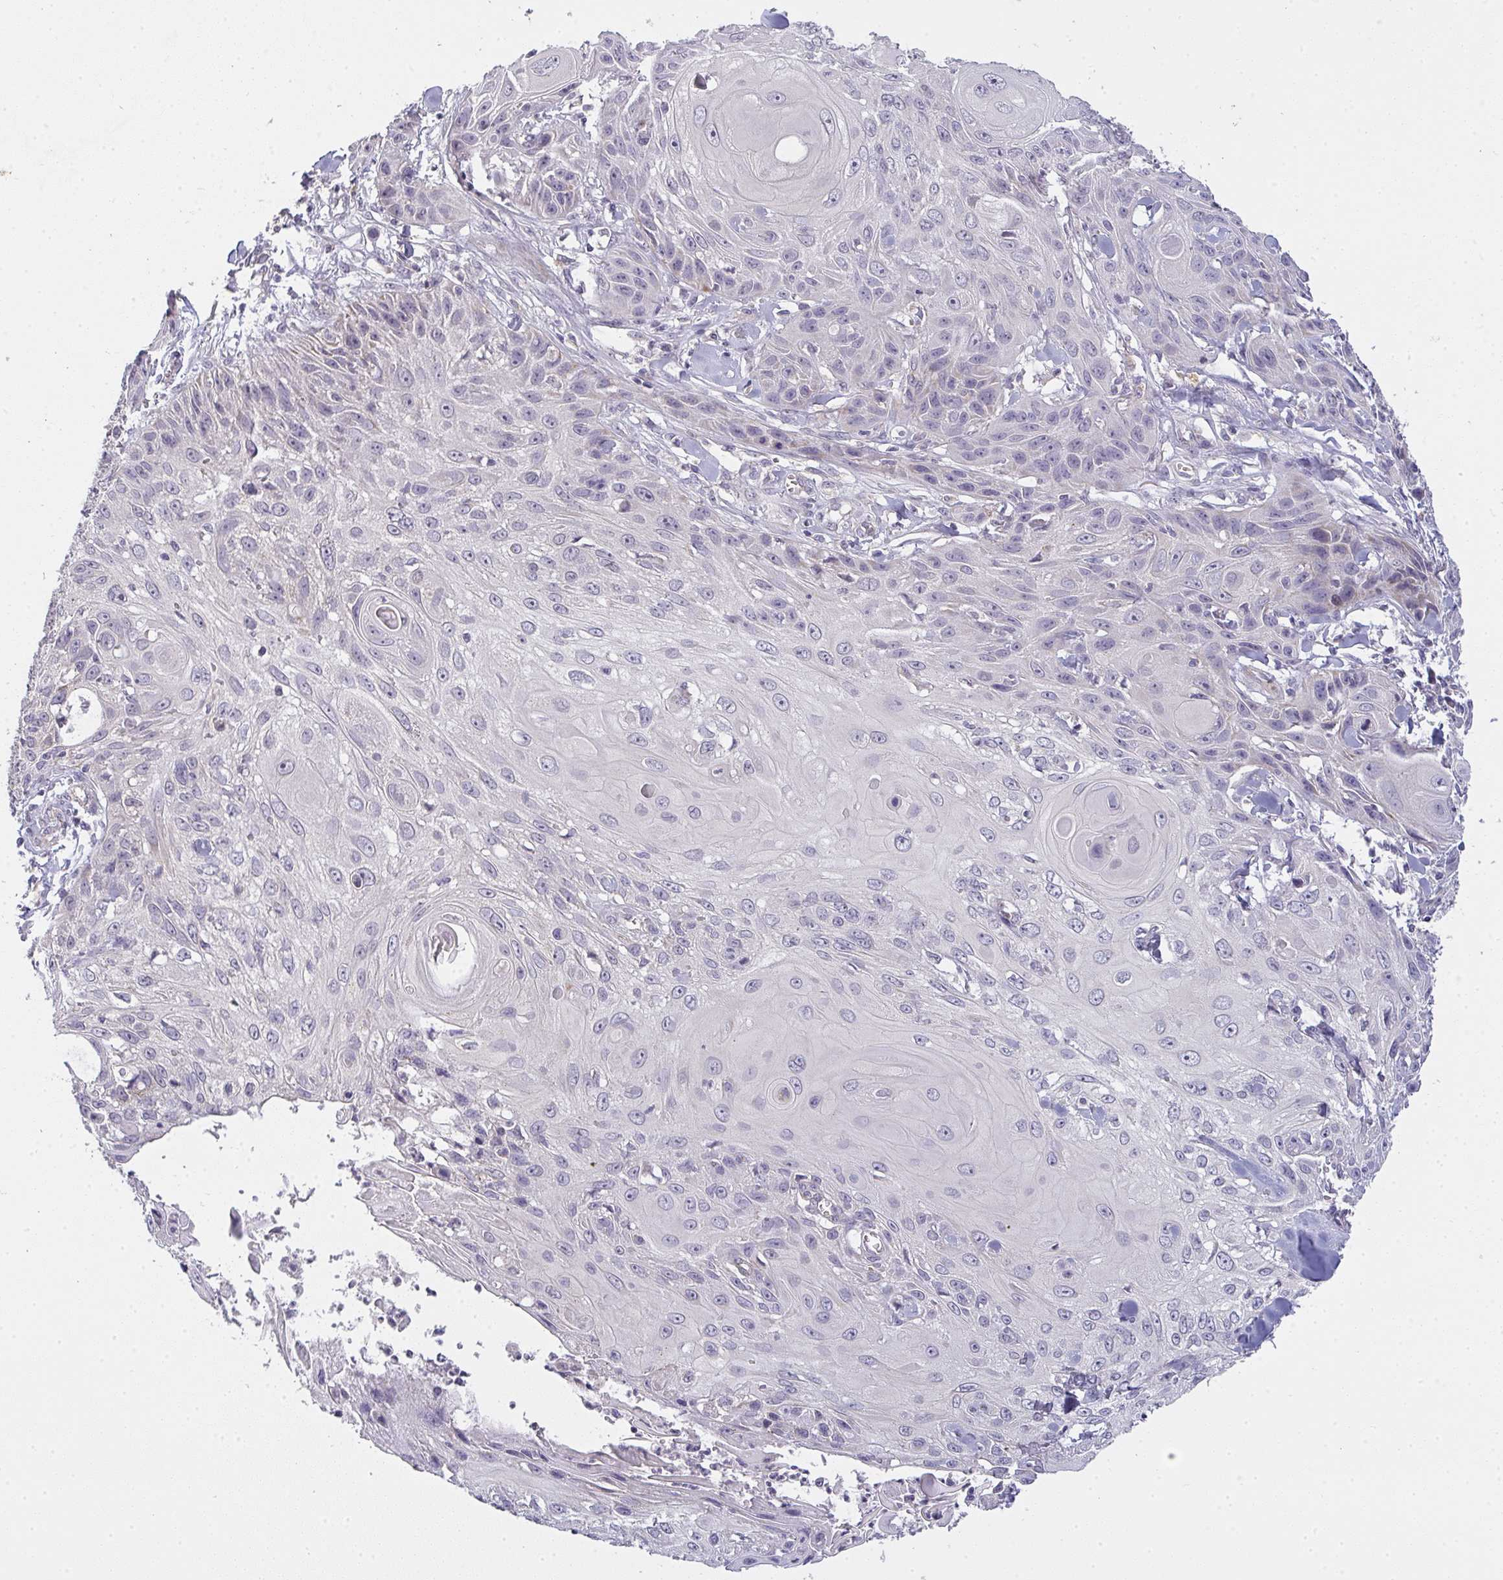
{"staining": {"intensity": "negative", "quantity": "none", "location": "none"}, "tissue": "skin cancer", "cell_type": "Tumor cells", "image_type": "cancer", "snomed": [{"axis": "morphology", "description": "Squamous cell carcinoma, NOS"}, {"axis": "topography", "description": "Skin"}, {"axis": "topography", "description": "Vulva"}], "caption": "Immunohistochemical staining of human skin squamous cell carcinoma reveals no significant staining in tumor cells. (DAB (3,3'-diaminobenzidine) IHC with hematoxylin counter stain).", "gene": "TMEM219", "patient": {"sex": "female", "age": 83}}